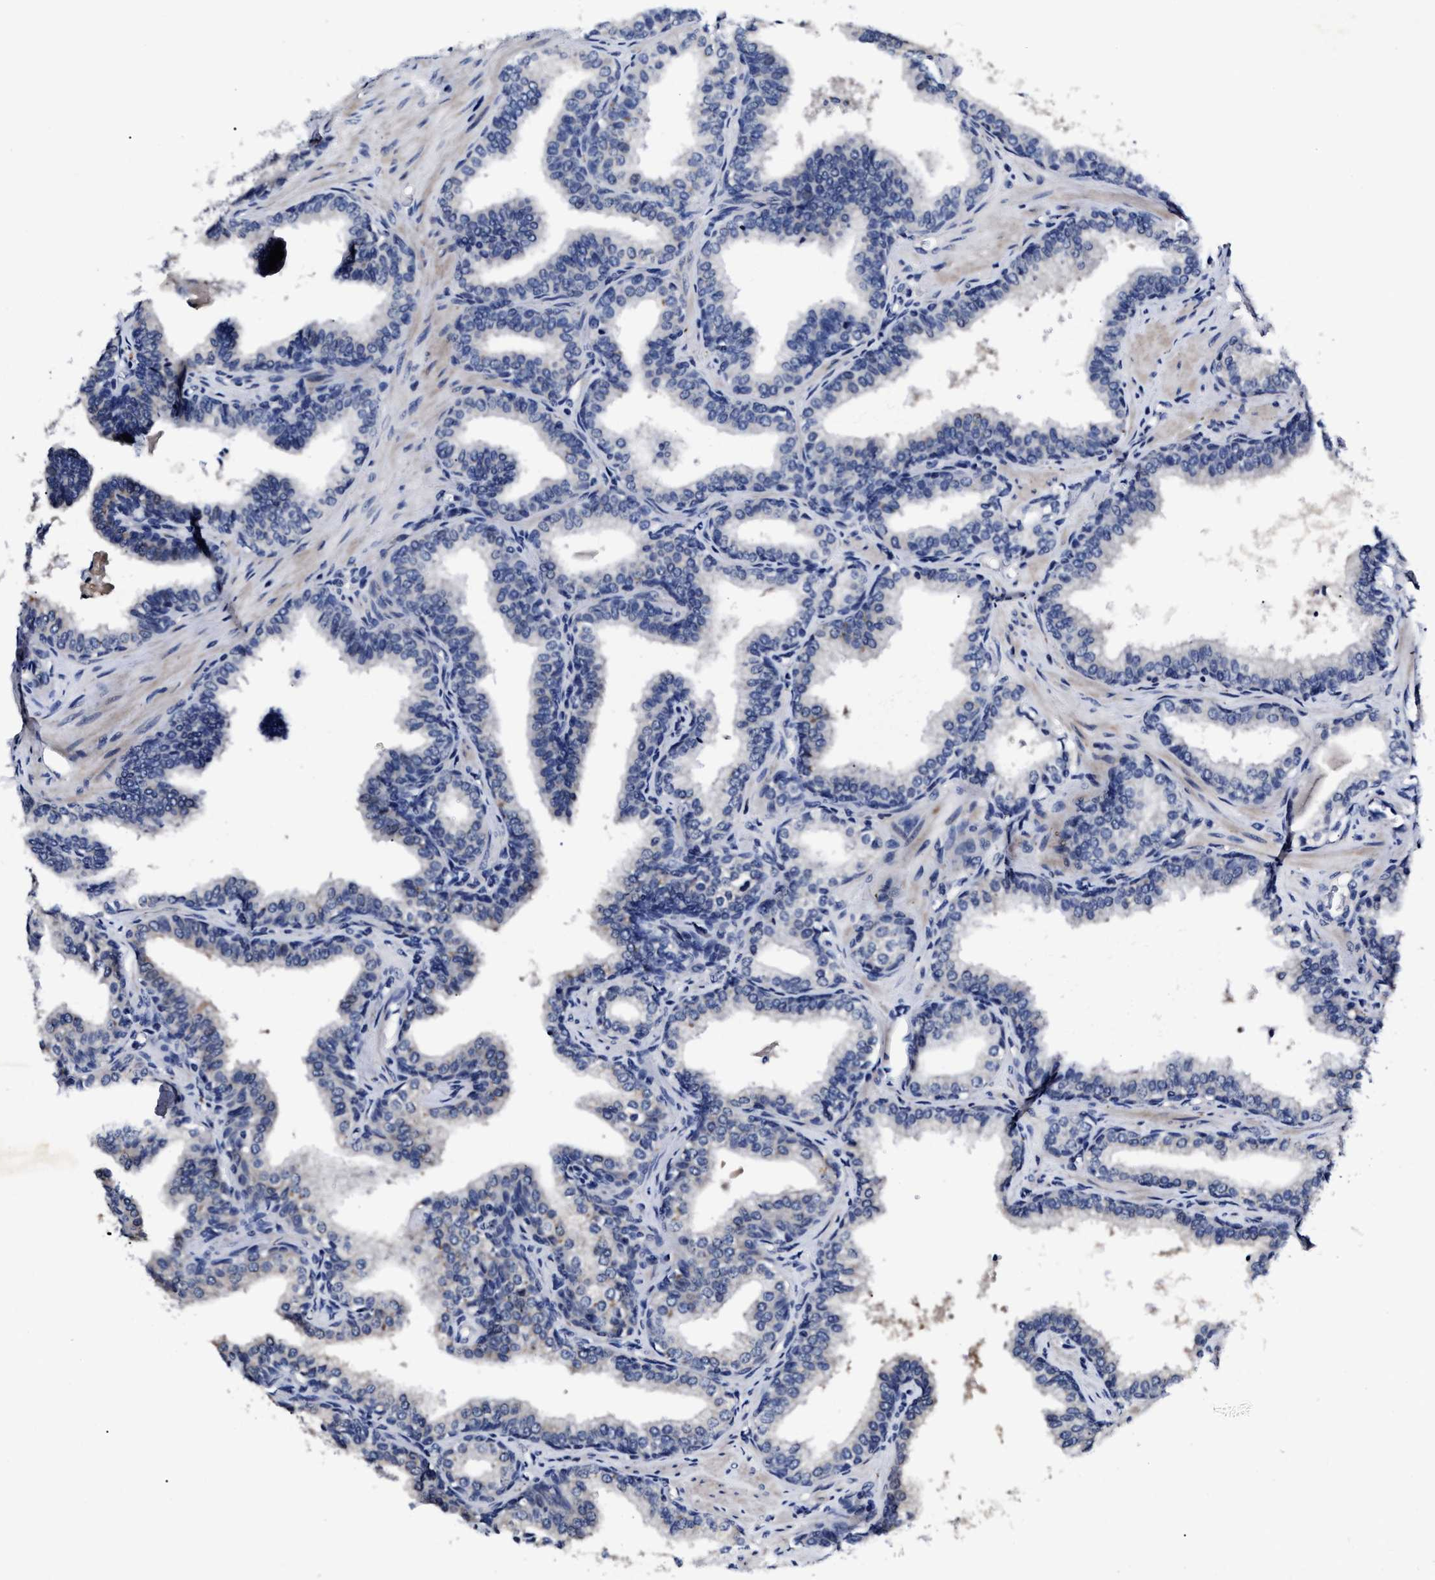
{"staining": {"intensity": "negative", "quantity": "none", "location": "none"}, "tissue": "prostate cancer", "cell_type": "Tumor cells", "image_type": "cancer", "snomed": [{"axis": "morphology", "description": "Adenocarcinoma, High grade"}, {"axis": "topography", "description": "Prostate"}], "caption": "Prostate cancer (adenocarcinoma (high-grade)) was stained to show a protein in brown. There is no significant staining in tumor cells. (DAB (3,3'-diaminobenzidine) IHC visualized using brightfield microscopy, high magnification).", "gene": "OLFML2A", "patient": {"sex": "male", "age": 52}}